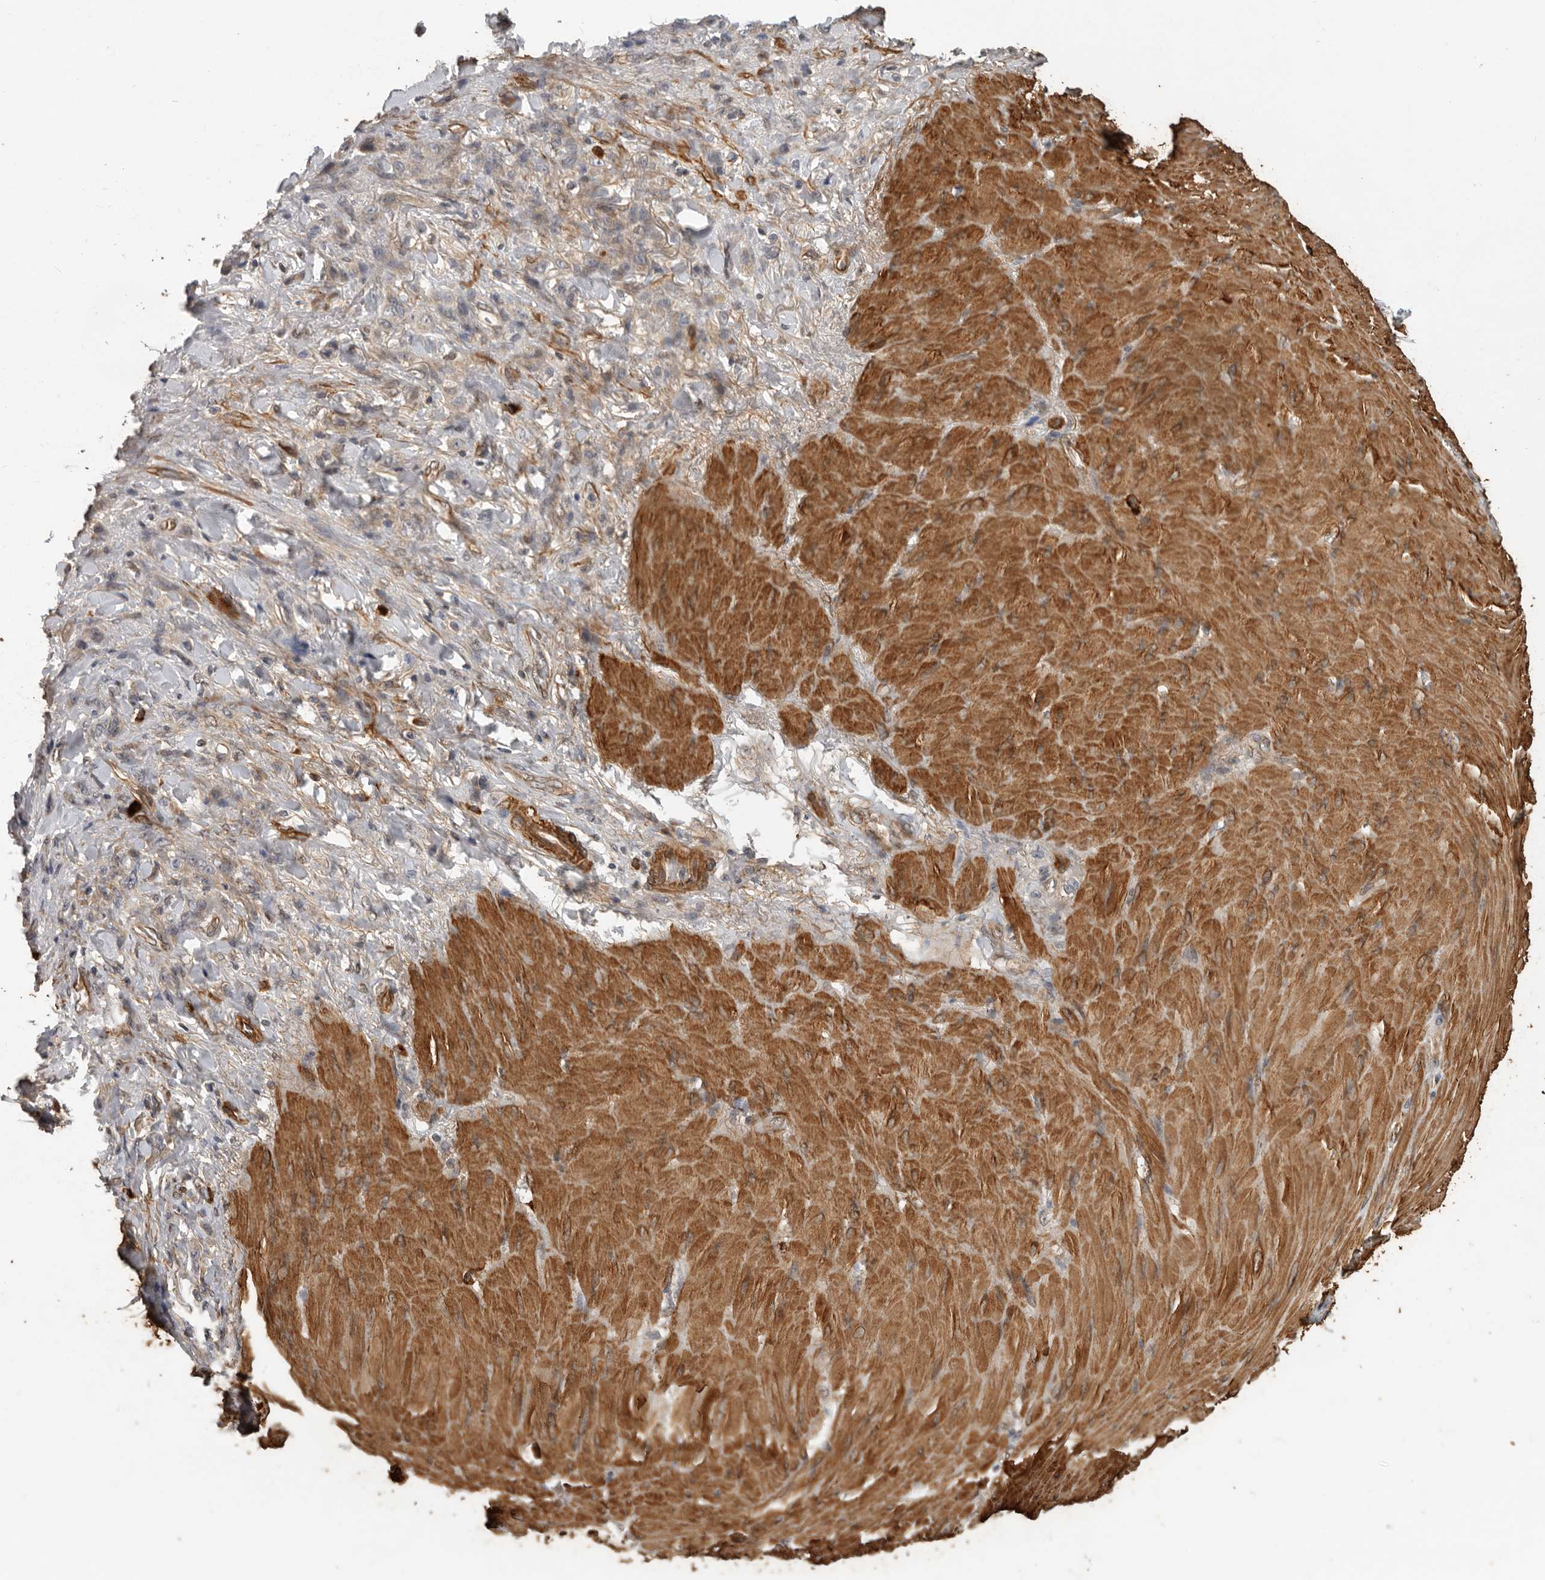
{"staining": {"intensity": "weak", "quantity": "25%-75%", "location": "cytoplasmic/membranous"}, "tissue": "stomach cancer", "cell_type": "Tumor cells", "image_type": "cancer", "snomed": [{"axis": "morphology", "description": "Normal tissue, NOS"}, {"axis": "morphology", "description": "Adenocarcinoma, NOS"}, {"axis": "topography", "description": "Stomach"}], "caption": "Weak cytoplasmic/membranous positivity is appreciated in about 25%-75% of tumor cells in adenocarcinoma (stomach).", "gene": "RNF157", "patient": {"sex": "male", "age": 82}}